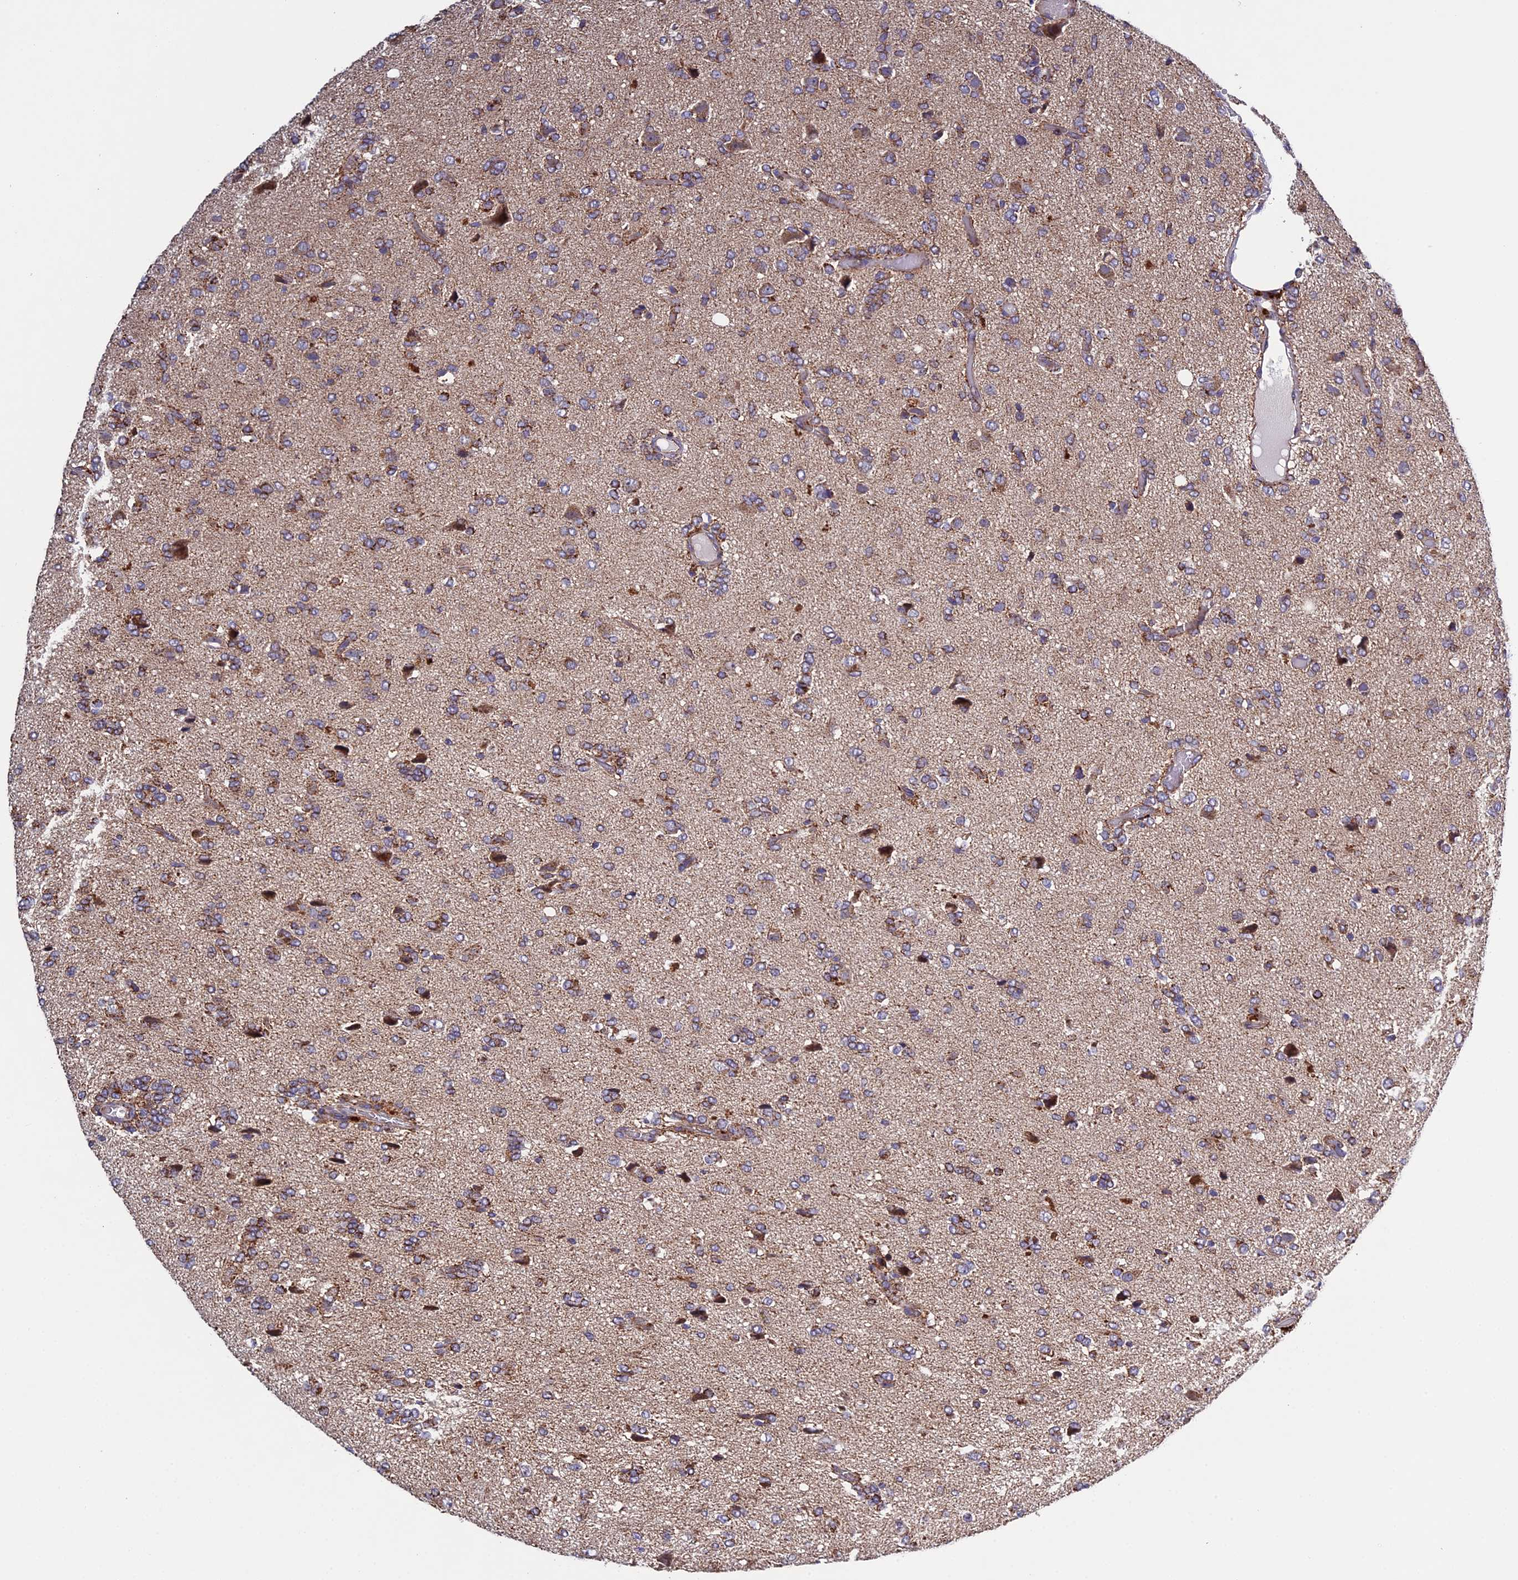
{"staining": {"intensity": "moderate", "quantity": "25%-75%", "location": "cytoplasmic/membranous"}, "tissue": "glioma", "cell_type": "Tumor cells", "image_type": "cancer", "snomed": [{"axis": "morphology", "description": "Glioma, malignant, High grade"}, {"axis": "topography", "description": "Brain"}], "caption": "Immunohistochemistry staining of glioma, which demonstrates medium levels of moderate cytoplasmic/membranous staining in approximately 25%-75% of tumor cells indicating moderate cytoplasmic/membranous protein expression. The staining was performed using DAB (brown) for protein detection and nuclei were counterstained in hematoxylin (blue).", "gene": "RNF17", "patient": {"sex": "female", "age": 59}}